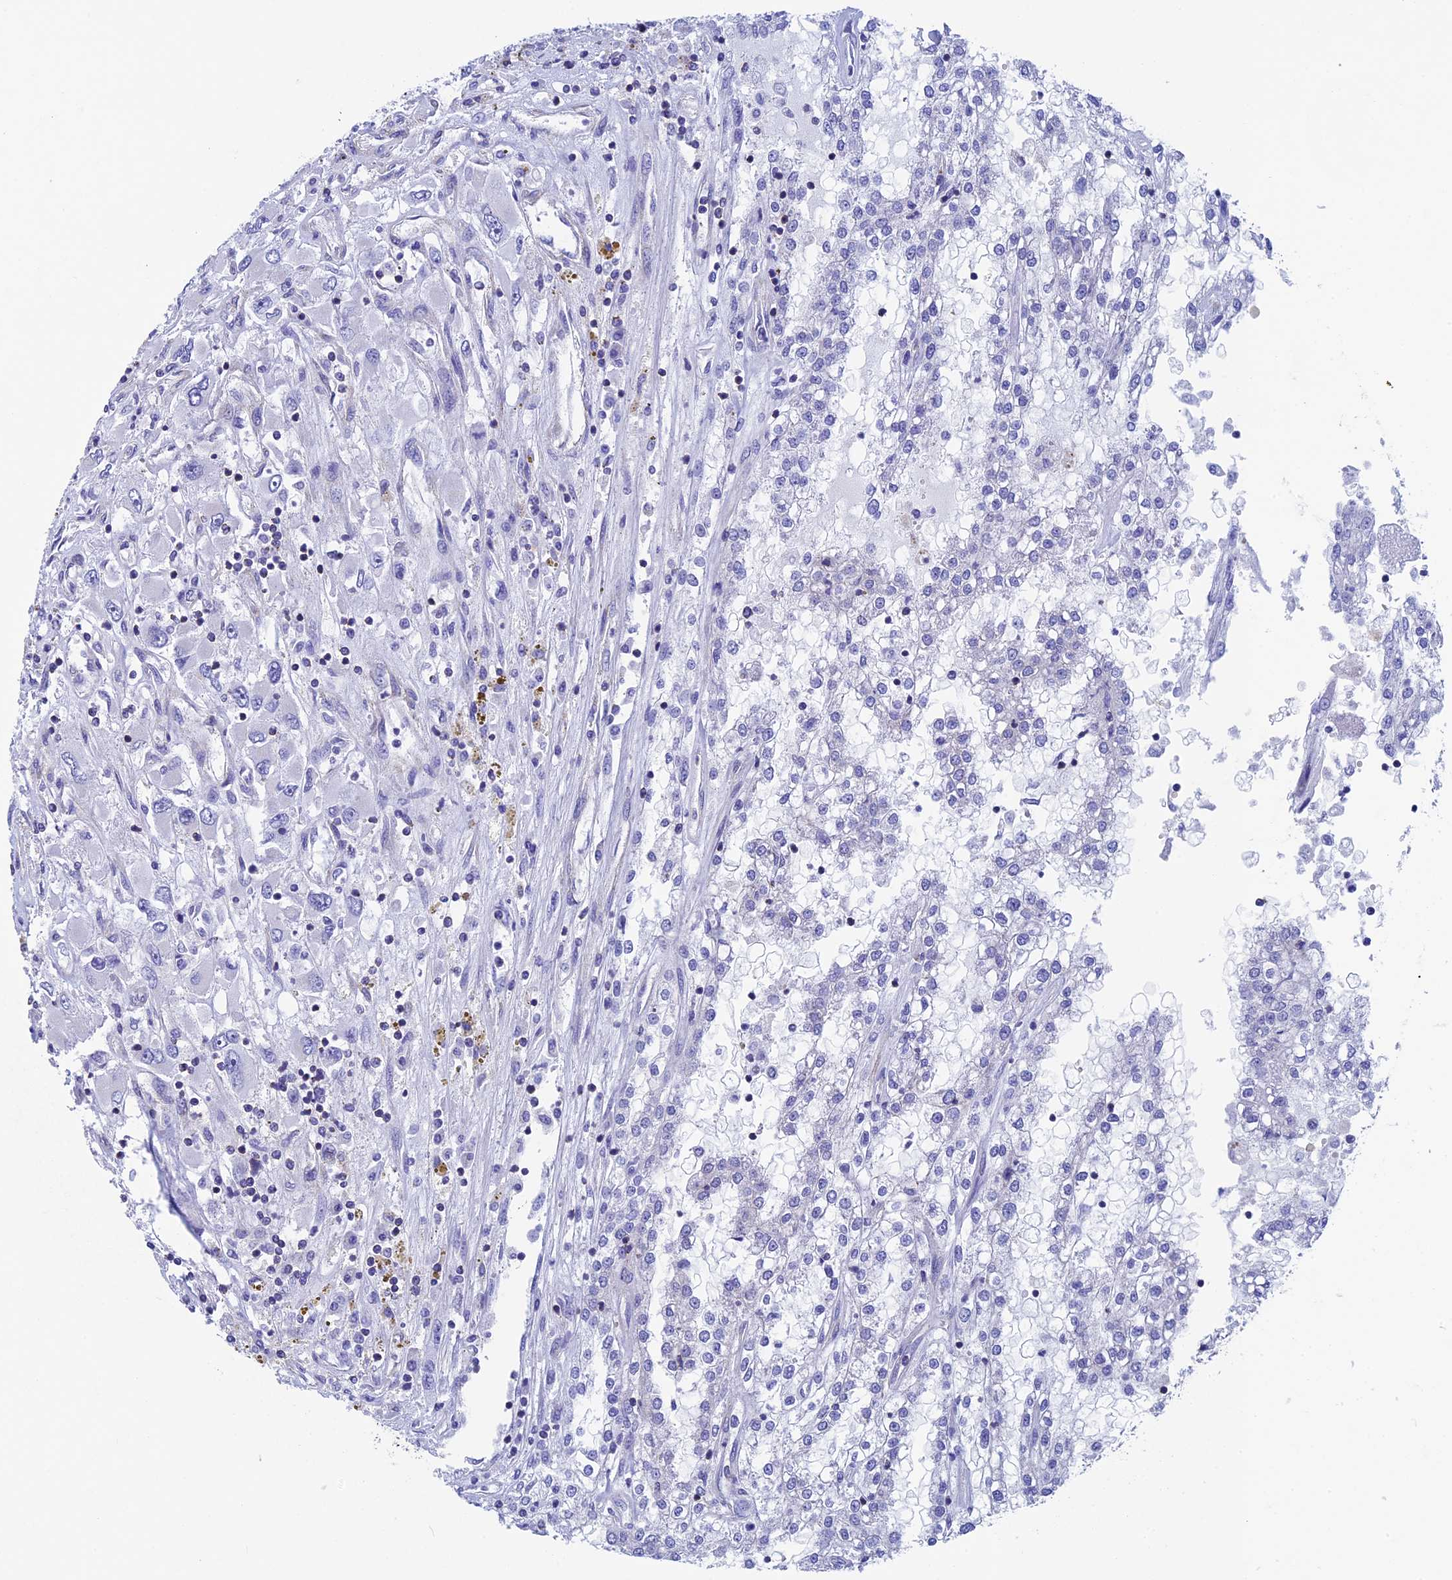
{"staining": {"intensity": "negative", "quantity": "none", "location": "none"}, "tissue": "renal cancer", "cell_type": "Tumor cells", "image_type": "cancer", "snomed": [{"axis": "morphology", "description": "Adenocarcinoma, NOS"}, {"axis": "topography", "description": "Kidney"}], "caption": "Human renal cancer (adenocarcinoma) stained for a protein using immunohistochemistry (IHC) exhibits no positivity in tumor cells.", "gene": "SEPTIN1", "patient": {"sex": "female", "age": 52}}